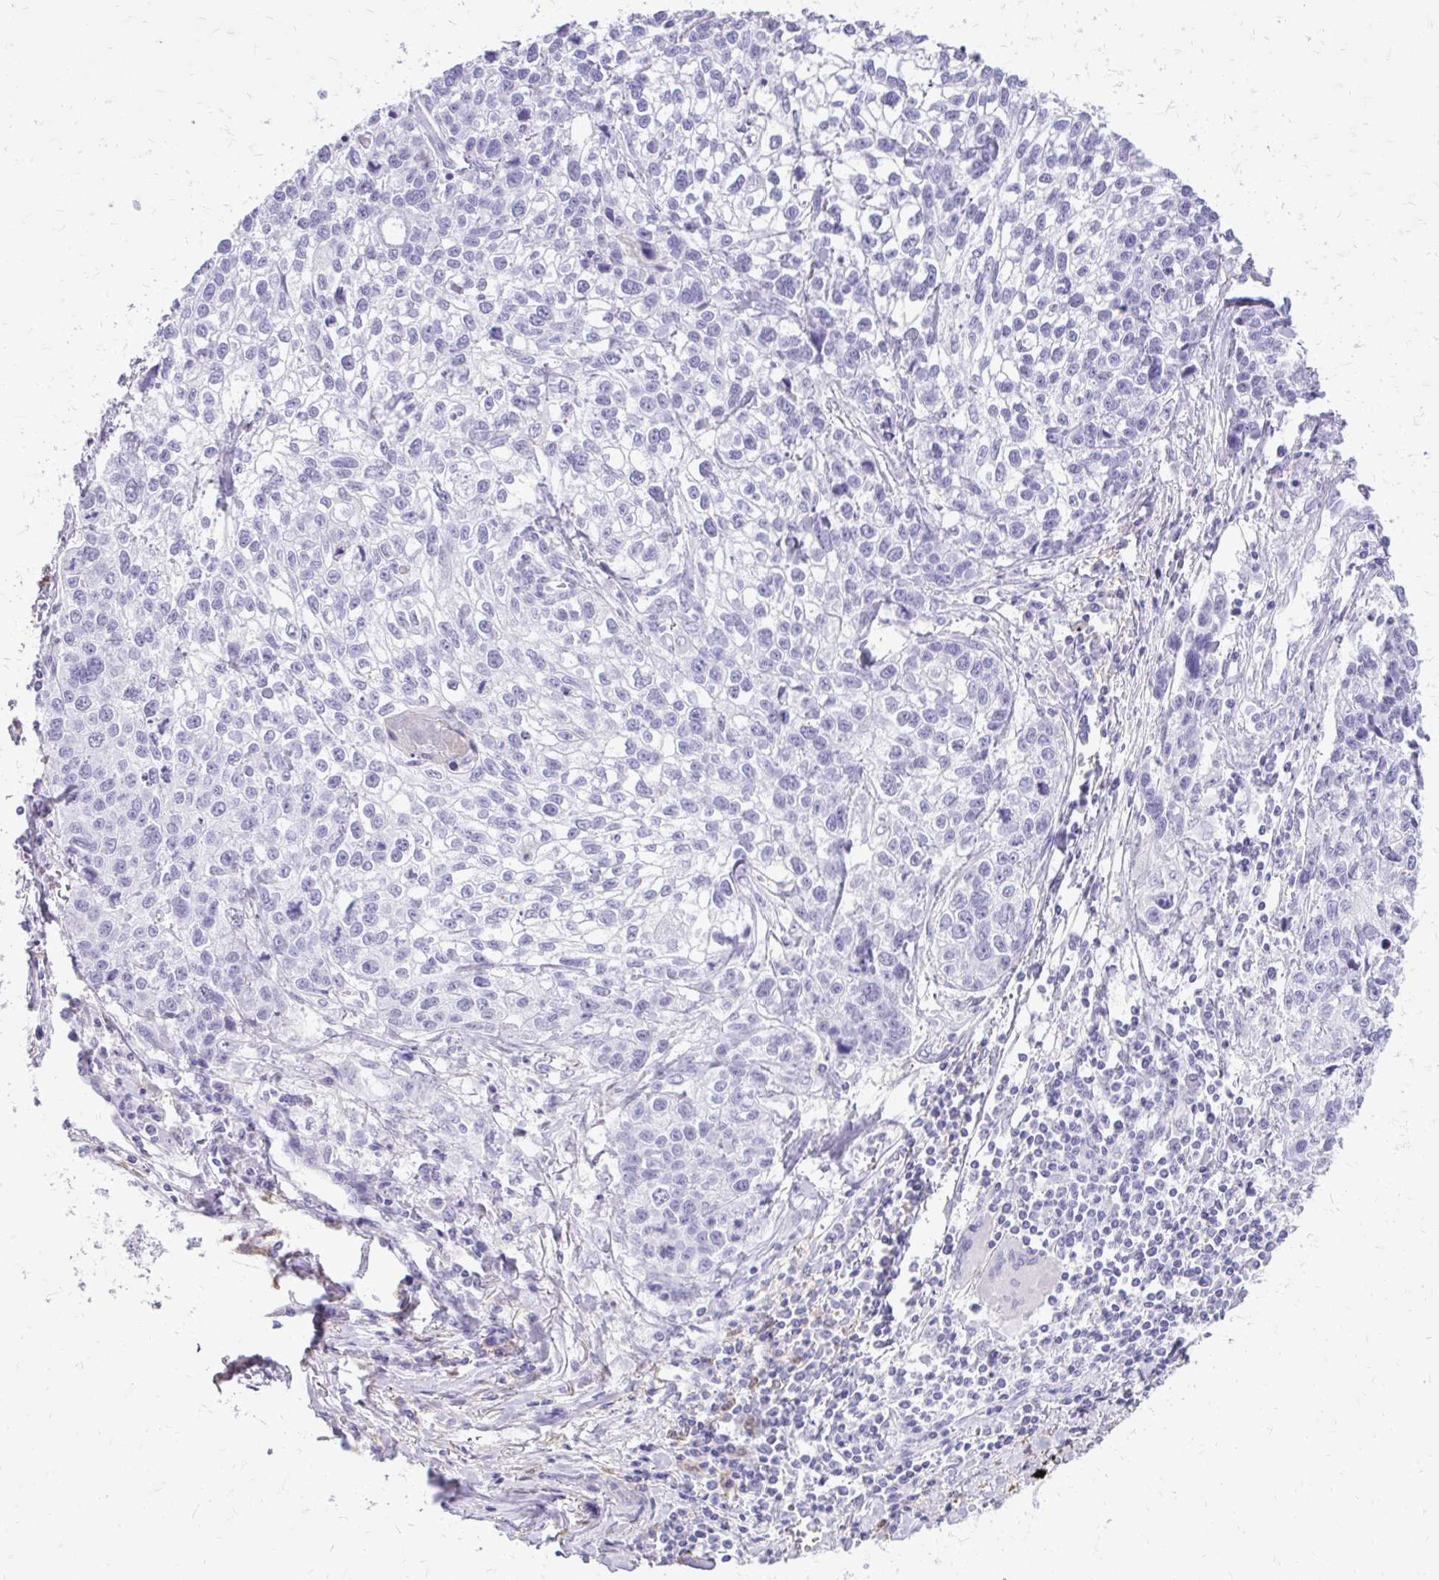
{"staining": {"intensity": "negative", "quantity": "none", "location": "none"}, "tissue": "lung cancer", "cell_type": "Tumor cells", "image_type": "cancer", "snomed": [{"axis": "morphology", "description": "Squamous cell carcinoma, NOS"}, {"axis": "topography", "description": "Lung"}], "caption": "The micrograph exhibits no significant positivity in tumor cells of lung cancer.", "gene": "SIGLEC11", "patient": {"sex": "male", "age": 74}}